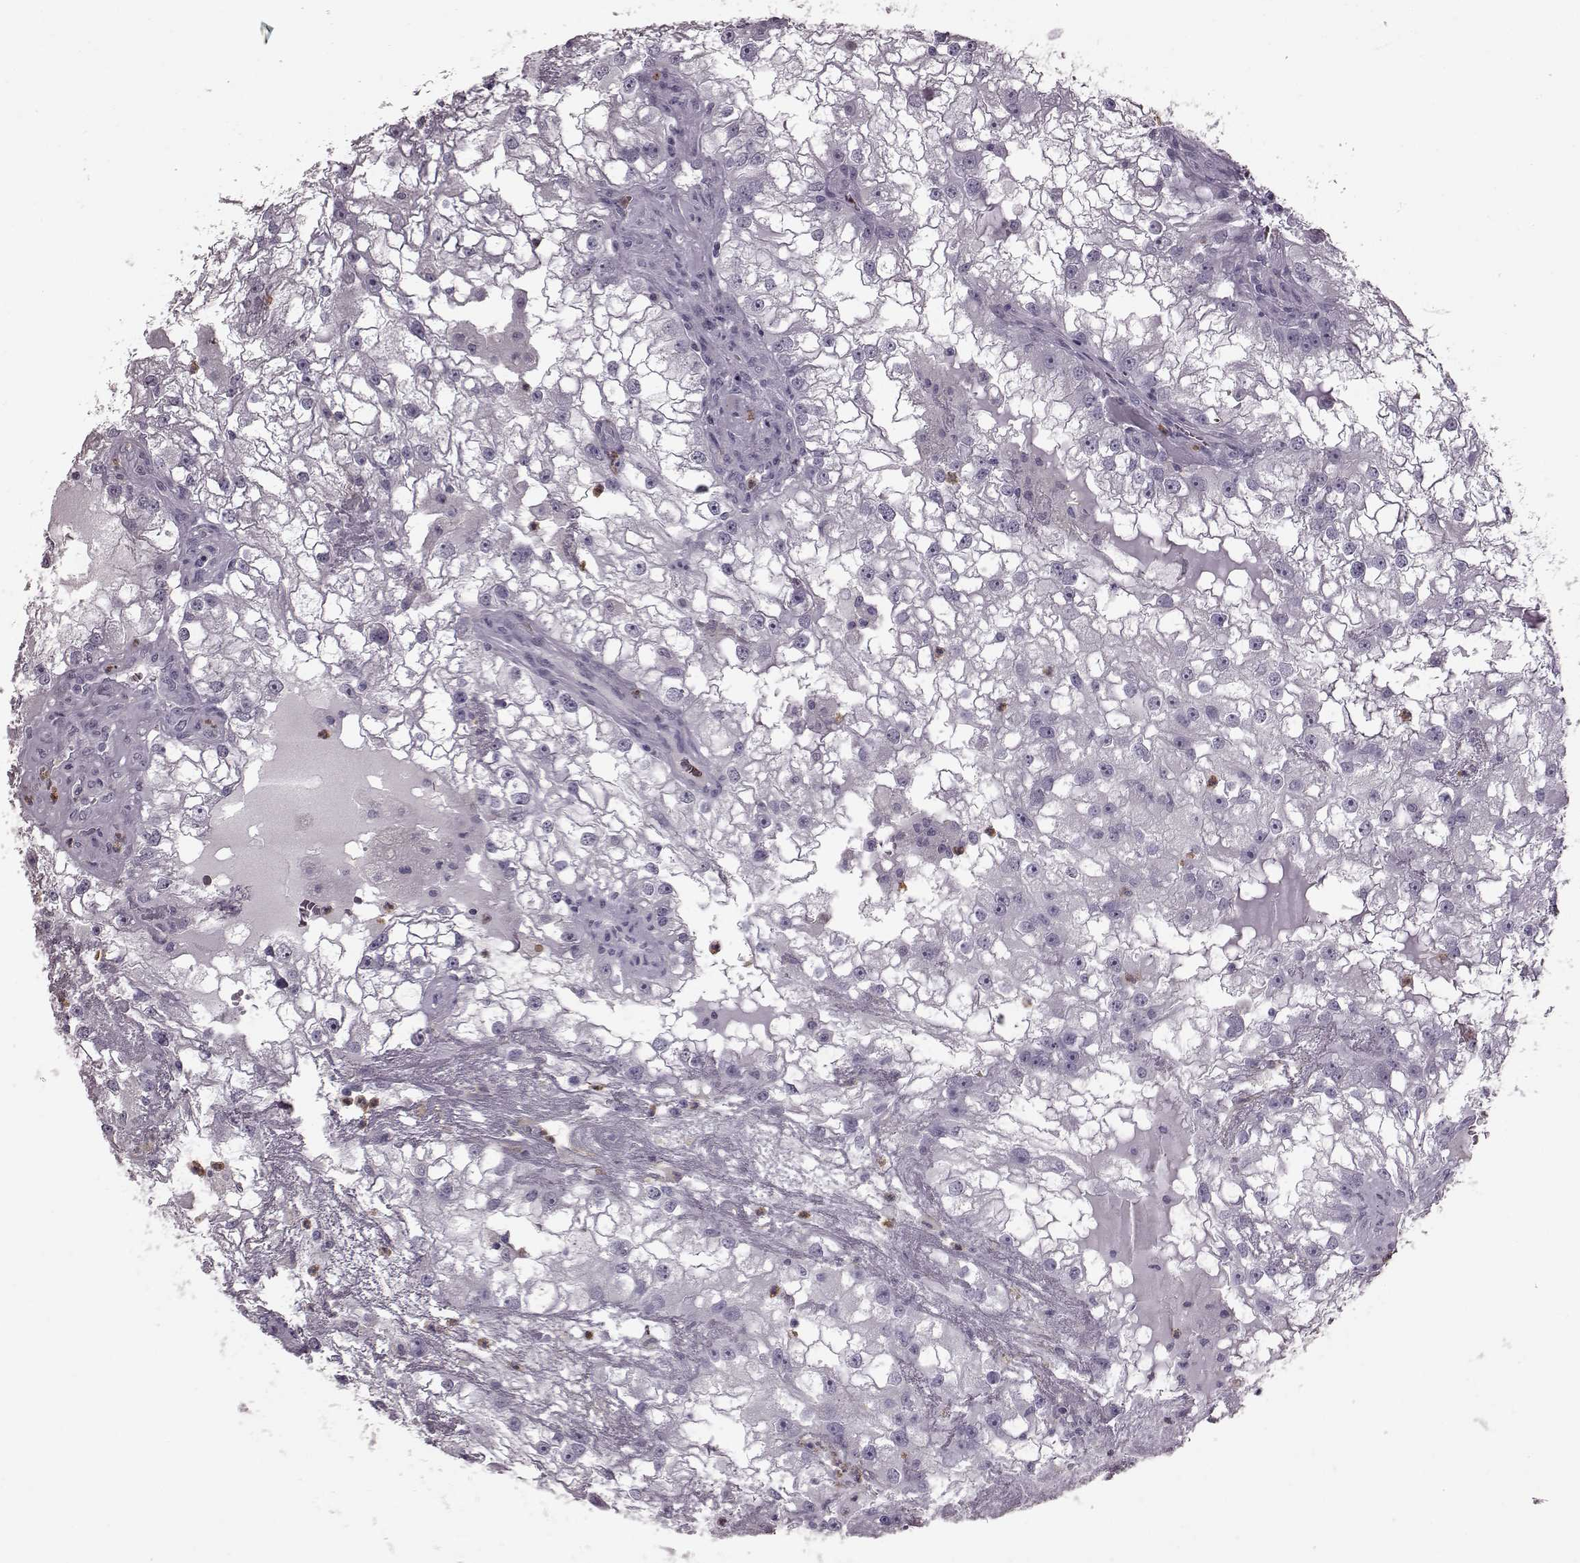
{"staining": {"intensity": "negative", "quantity": "none", "location": "none"}, "tissue": "renal cancer", "cell_type": "Tumor cells", "image_type": "cancer", "snomed": [{"axis": "morphology", "description": "Adenocarcinoma, NOS"}, {"axis": "topography", "description": "Kidney"}], "caption": "Tumor cells show no significant expression in renal adenocarcinoma.", "gene": "FUT4", "patient": {"sex": "male", "age": 59}}